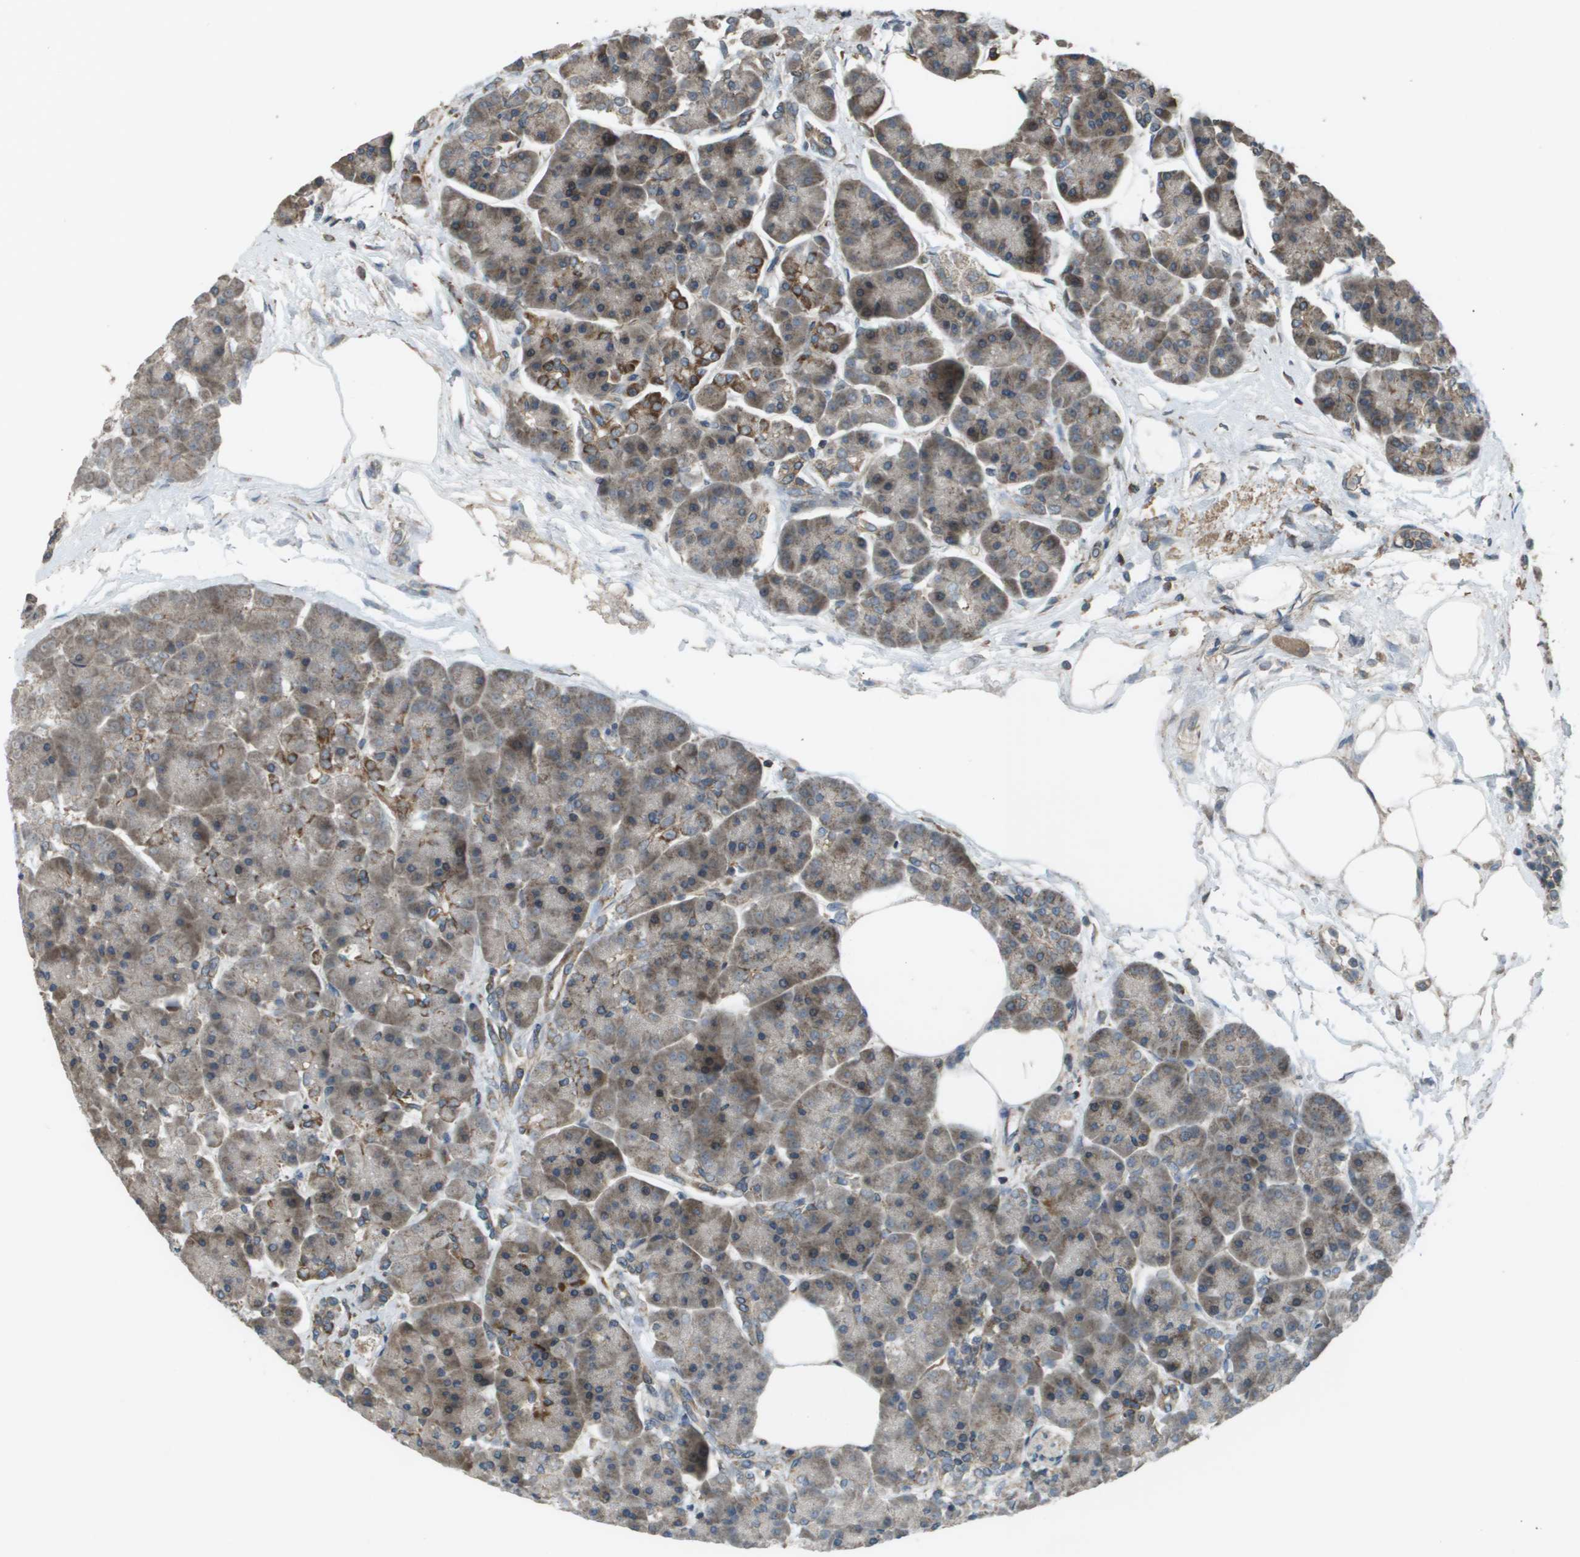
{"staining": {"intensity": "moderate", "quantity": "25%-75%", "location": "cytoplasmic/membranous"}, "tissue": "pancreas", "cell_type": "Exocrine glandular cells", "image_type": "normal", "snomed": [{"axis": "morphology", "description": "Normal tissue, NOS"}, {"axis": "topography", "description": "Pancreas"}], "caption": "Immunohistochemistry (IHC) of unremarkable human pancreas displays medium levels of moderate cytoplasmic/membranous positivity in about 25%-75% of exocrine glandular cells. The staining was performed using DAB (3,3'-diaminobenzidine), with brown indicating positive protein expression. Nuclei are stained blue with hematoxylin.", "gene": "PLPBP", "patient": {"sex": "female", "age": 70}}